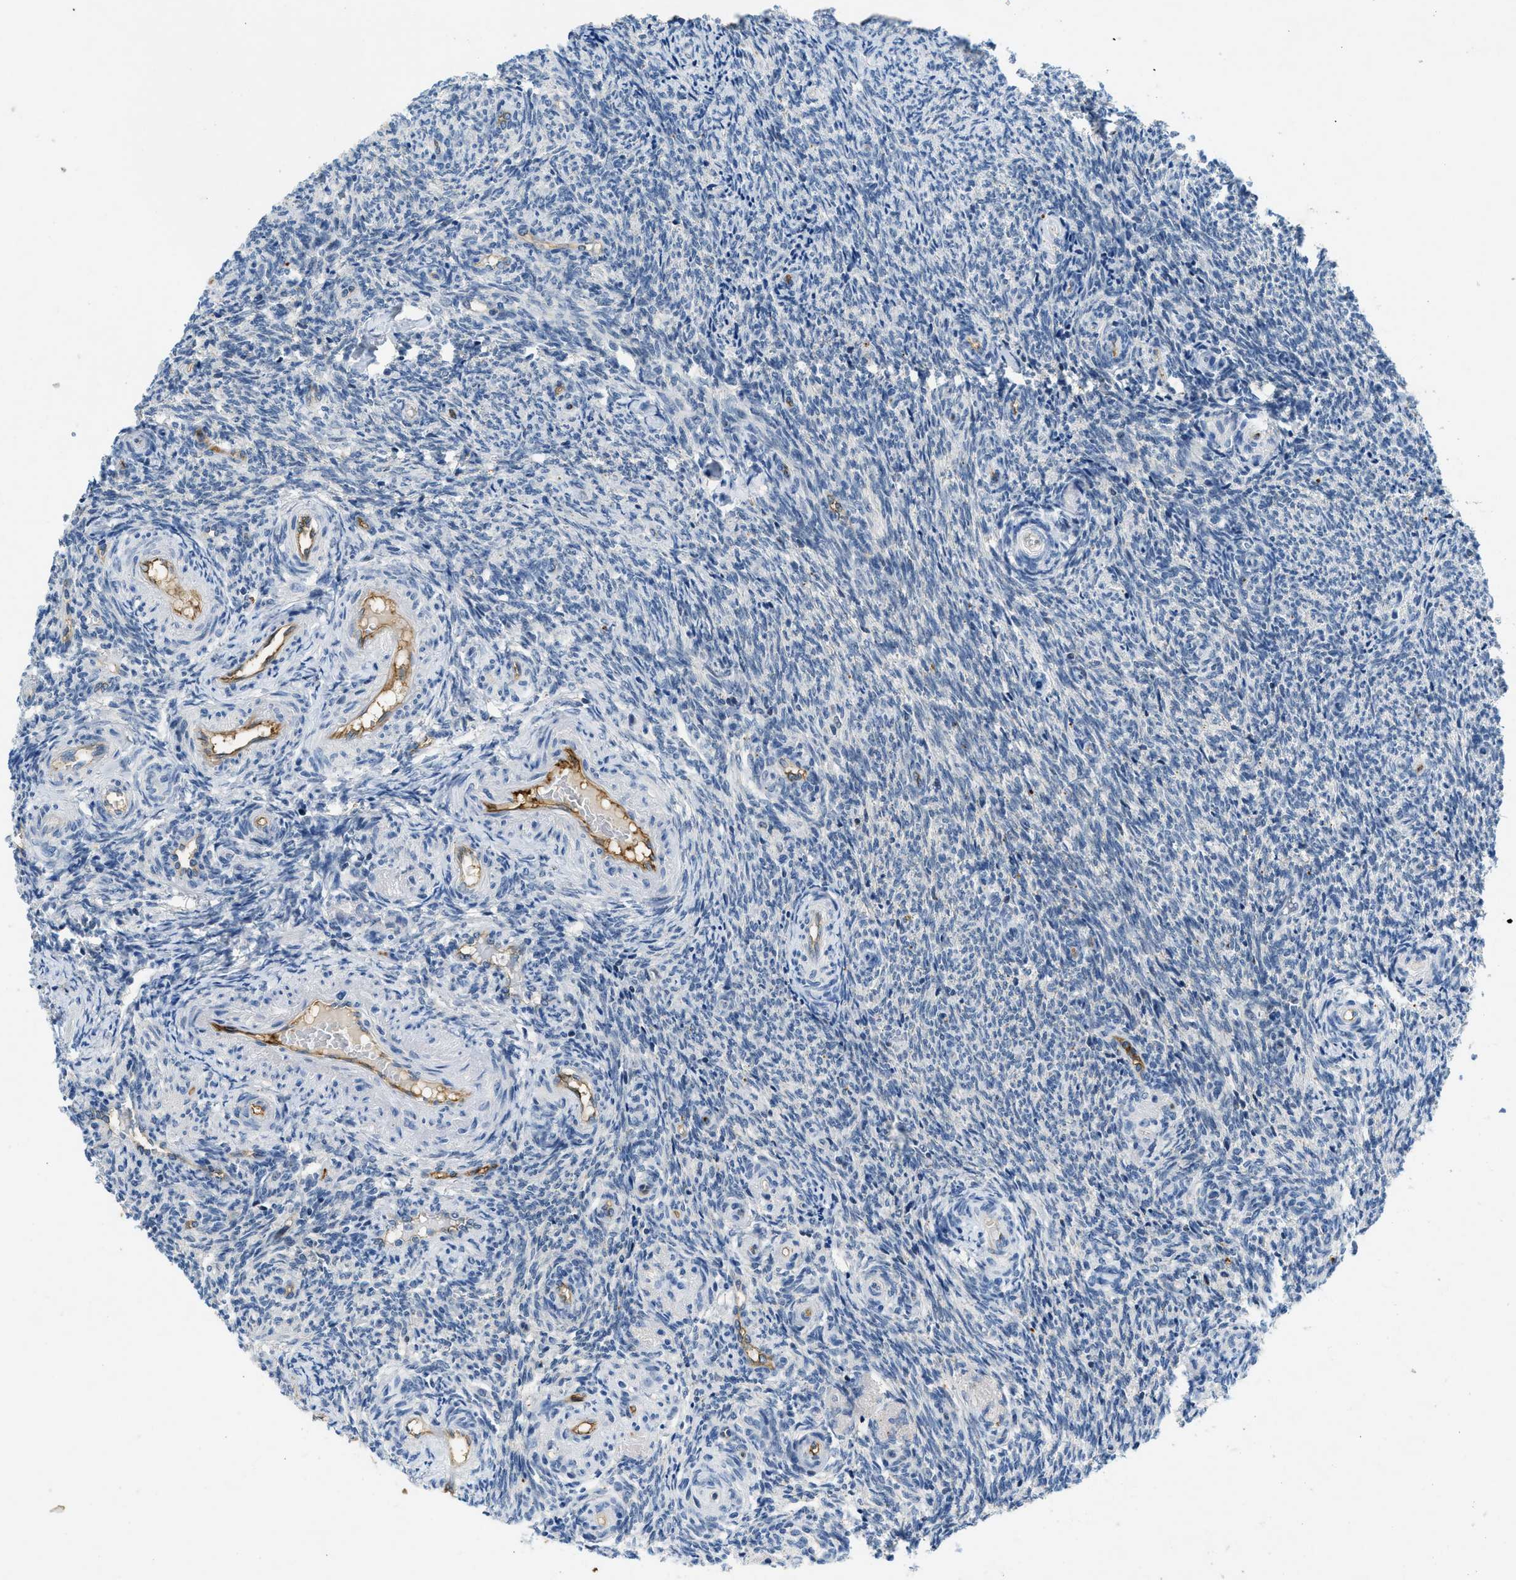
{"staining": {"intensity": "negative", "quantity": "none", "location": "none"}, "tissue": "ovary", "cell_type": "Ovarian stroma cells", "image_type": "normal", "snomed": [{"axis": "morphology", "description": "Normal tissue, NOS"}, {"axis": "topography", "description": "Ovary"}], "caption": "DAB immunohistochemical staining of benign ovary displays no significant expression in ovarian stroma cells. (Stains: DAB immunohistochemistry (IHC) with hematoxylin counter stain, Microscopy: brightfield microscopy at high magnification).", "gene": "SLCO2A1", "patient": {"sex": "female", "age": 41}}